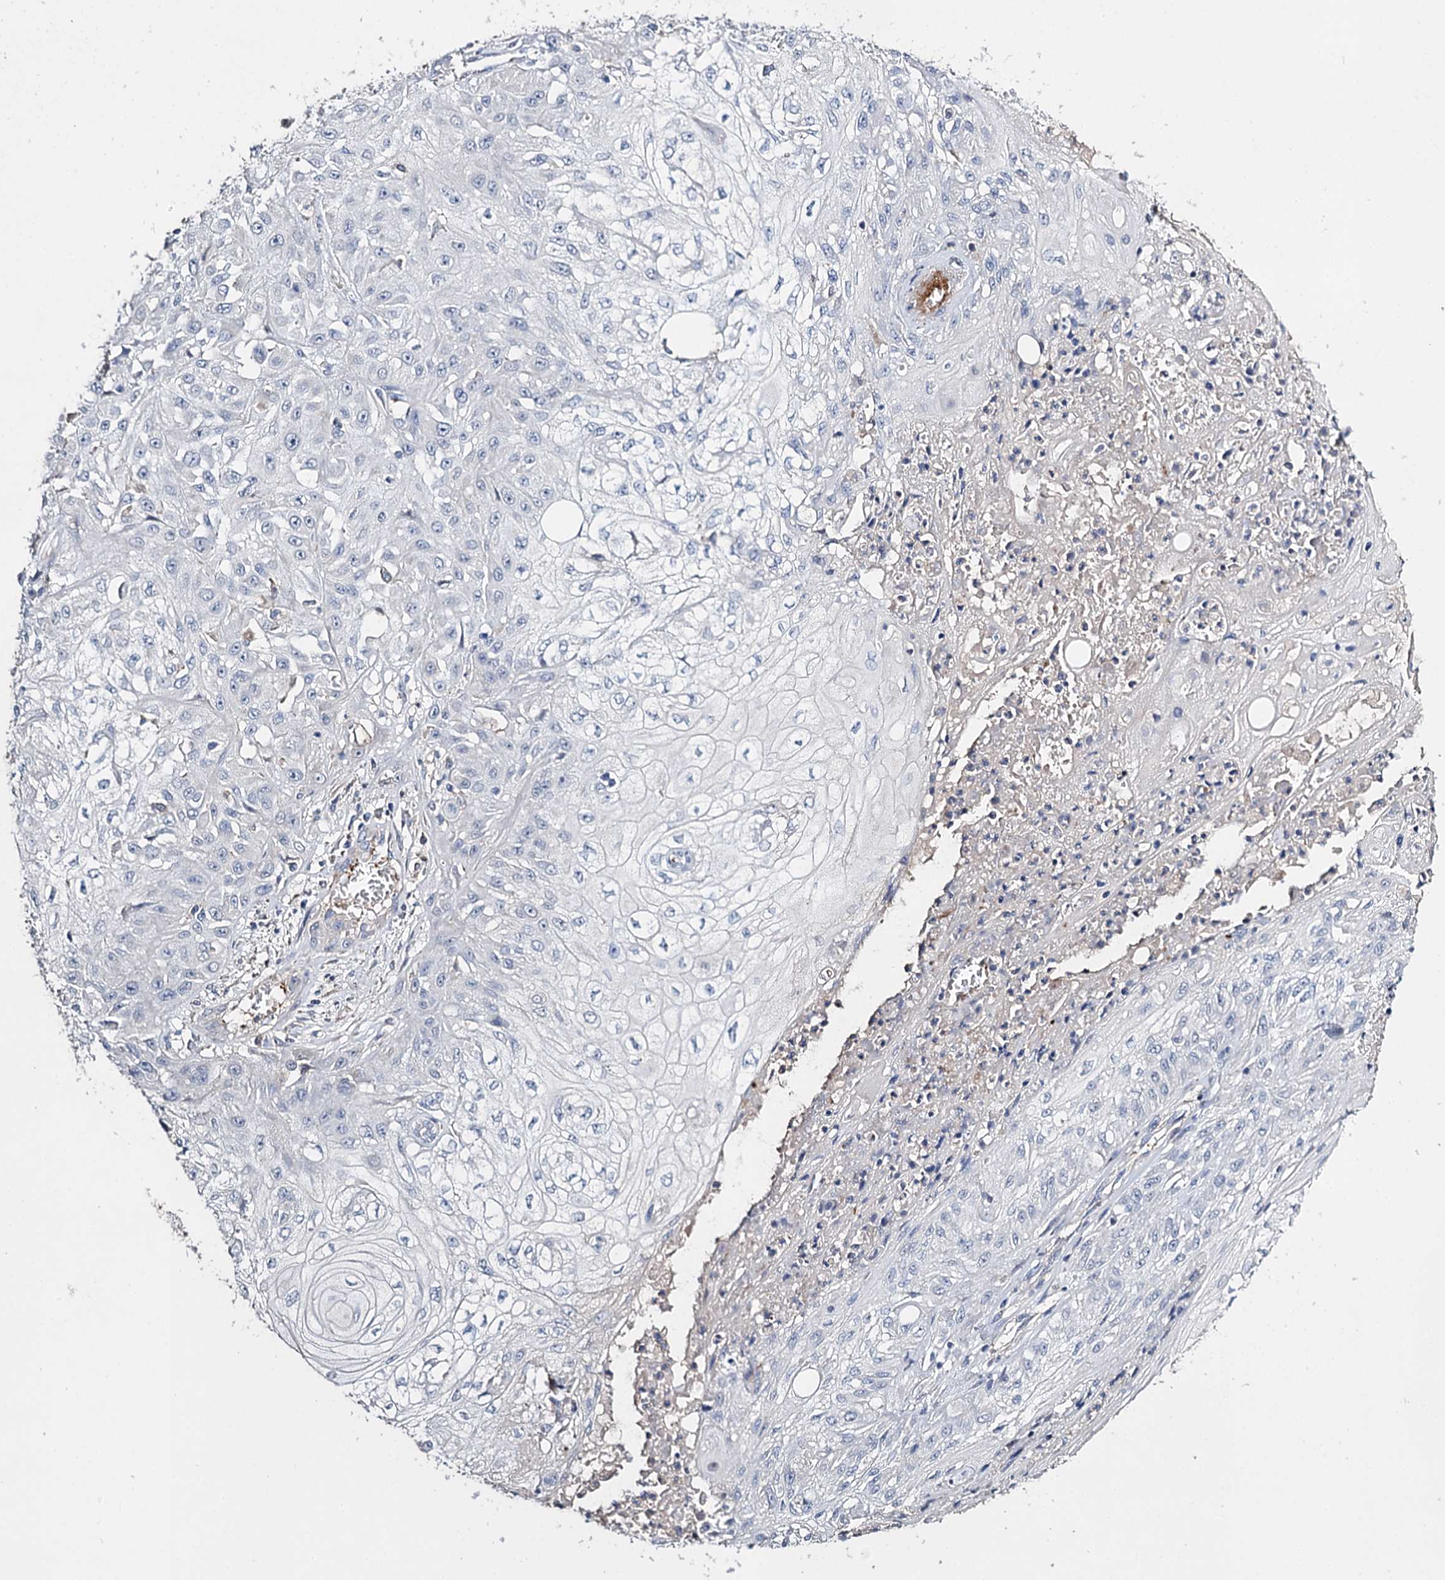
{"staining": {"intensity": "negative", "quantity": "none", "location": "none"}, "tissue": "skin cancer", "cell_type": "Tumor cells", "image_type": "cancer", "snomed": [{"axis": "morphology", "description": "Squamous cell carcinoma, NOS"}, {"axis": "morphology", "description": "Squamous cell carcinoma, metastatic, NOS"}, {"axis": "topography", "description": "Skin"}, {"axis": "topography", "description": "Lymph node"}], "caption": "The micrograph exhibits no significant staining in tumor cells of metastatic squamous cell carcinoma (skin).", "gene": "DNAH6", "patient": {"sex": "male", "age": 75}}